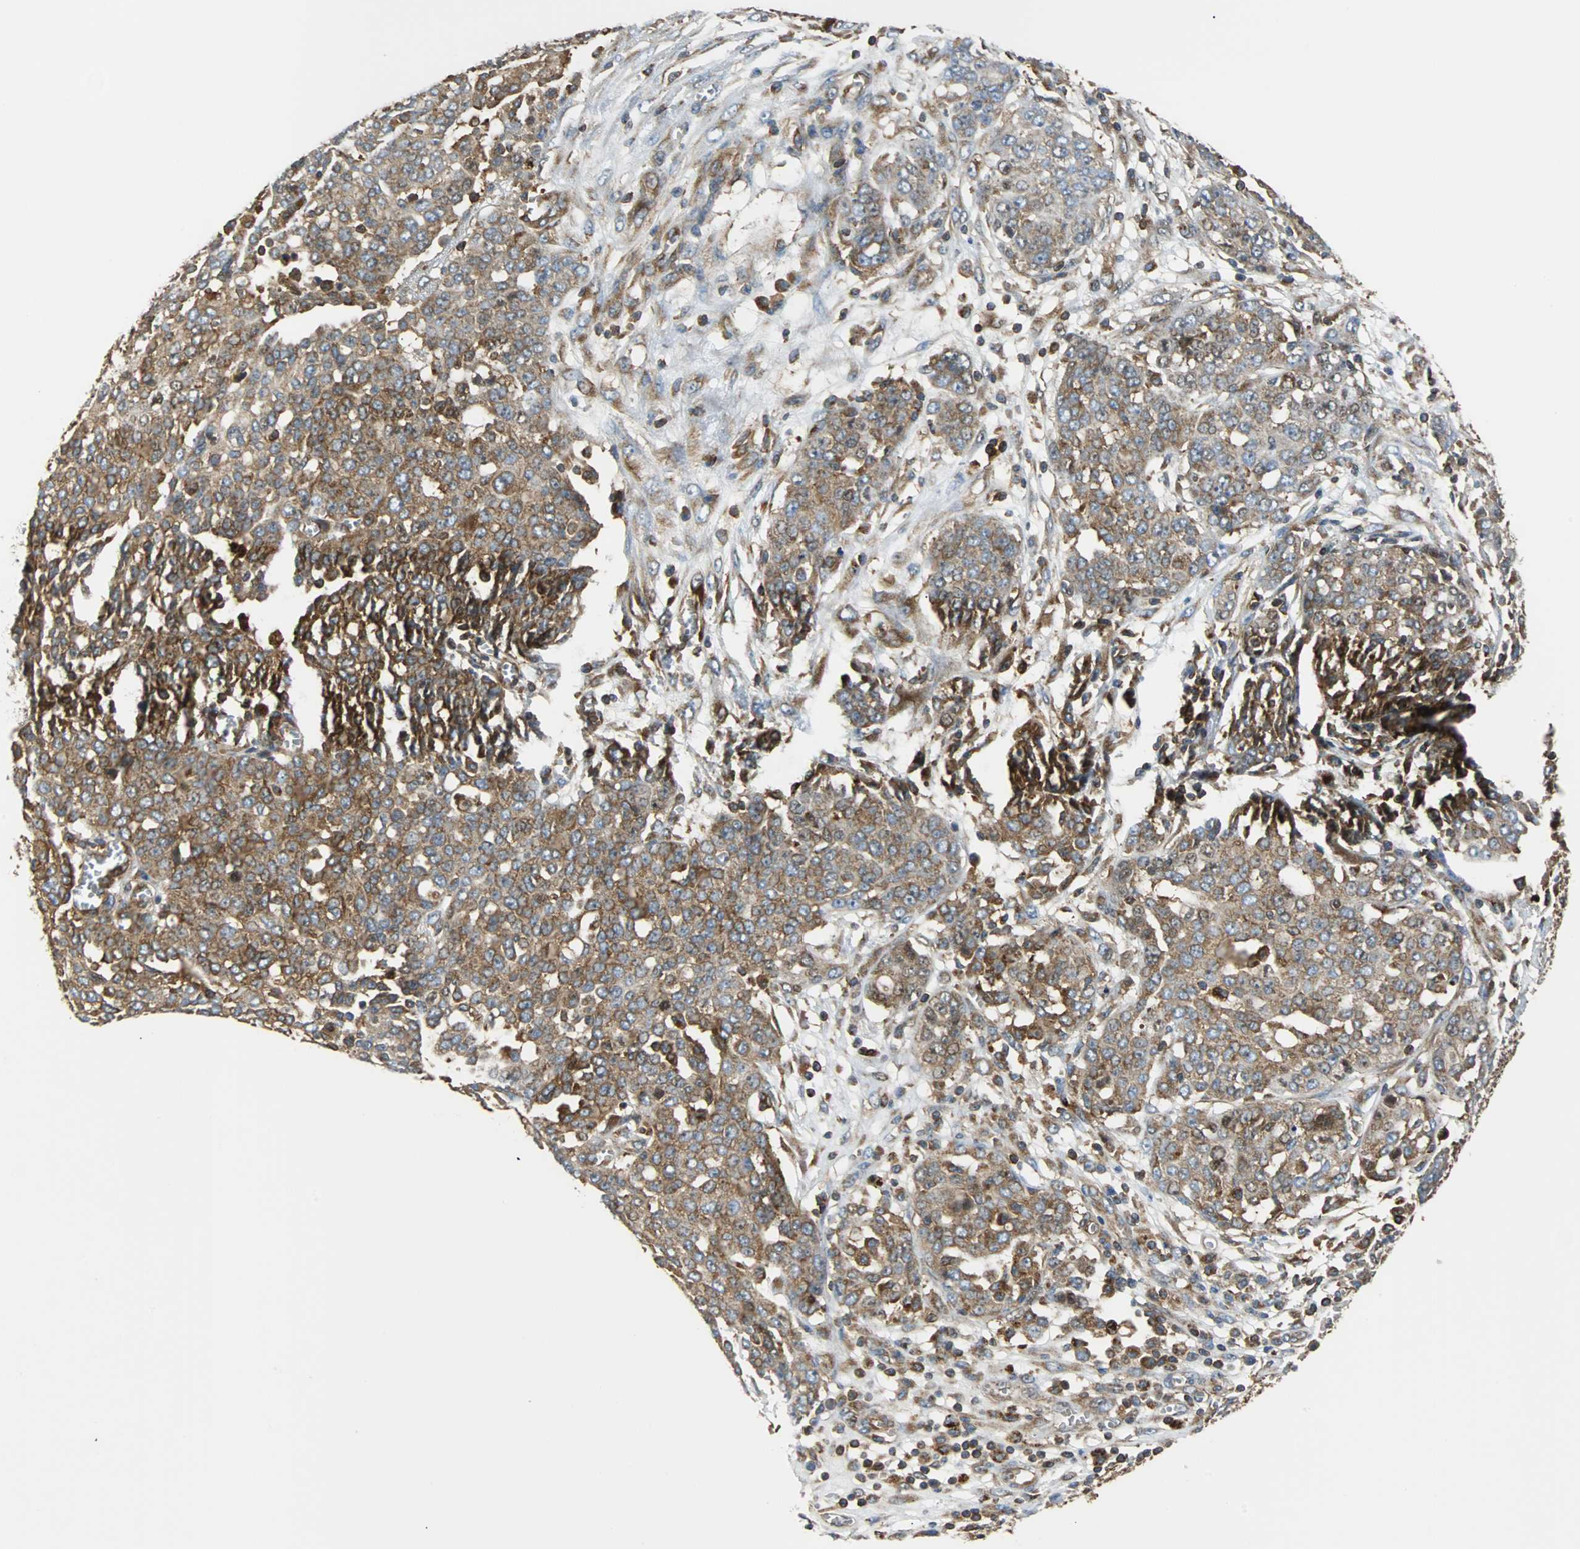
{"staining": {"intensity": "moderate", "quantity": ">75%", "location": "cytoplasmic/membranous"}, "tissue": "ovarian cancer", "cell_type": "Tumor cells", "image_type": "cancer", "snomed": [{"axis": "morphology", "description": "Cystadenocarcinoma, serous, NOS"}, {"axis": "topography", "description": "Soft tissue"}, {"axis": "topography", "description": "Ovary"}], "caption": "A high-resolution histopathology image shows immunohistochemistry staining of ovarian cancer, which displays moderate cytoplasmic/membranous expression in about >75% of tumor cells.", "gene": "RELA", "patient": {"sex": "female", "age": 57}}